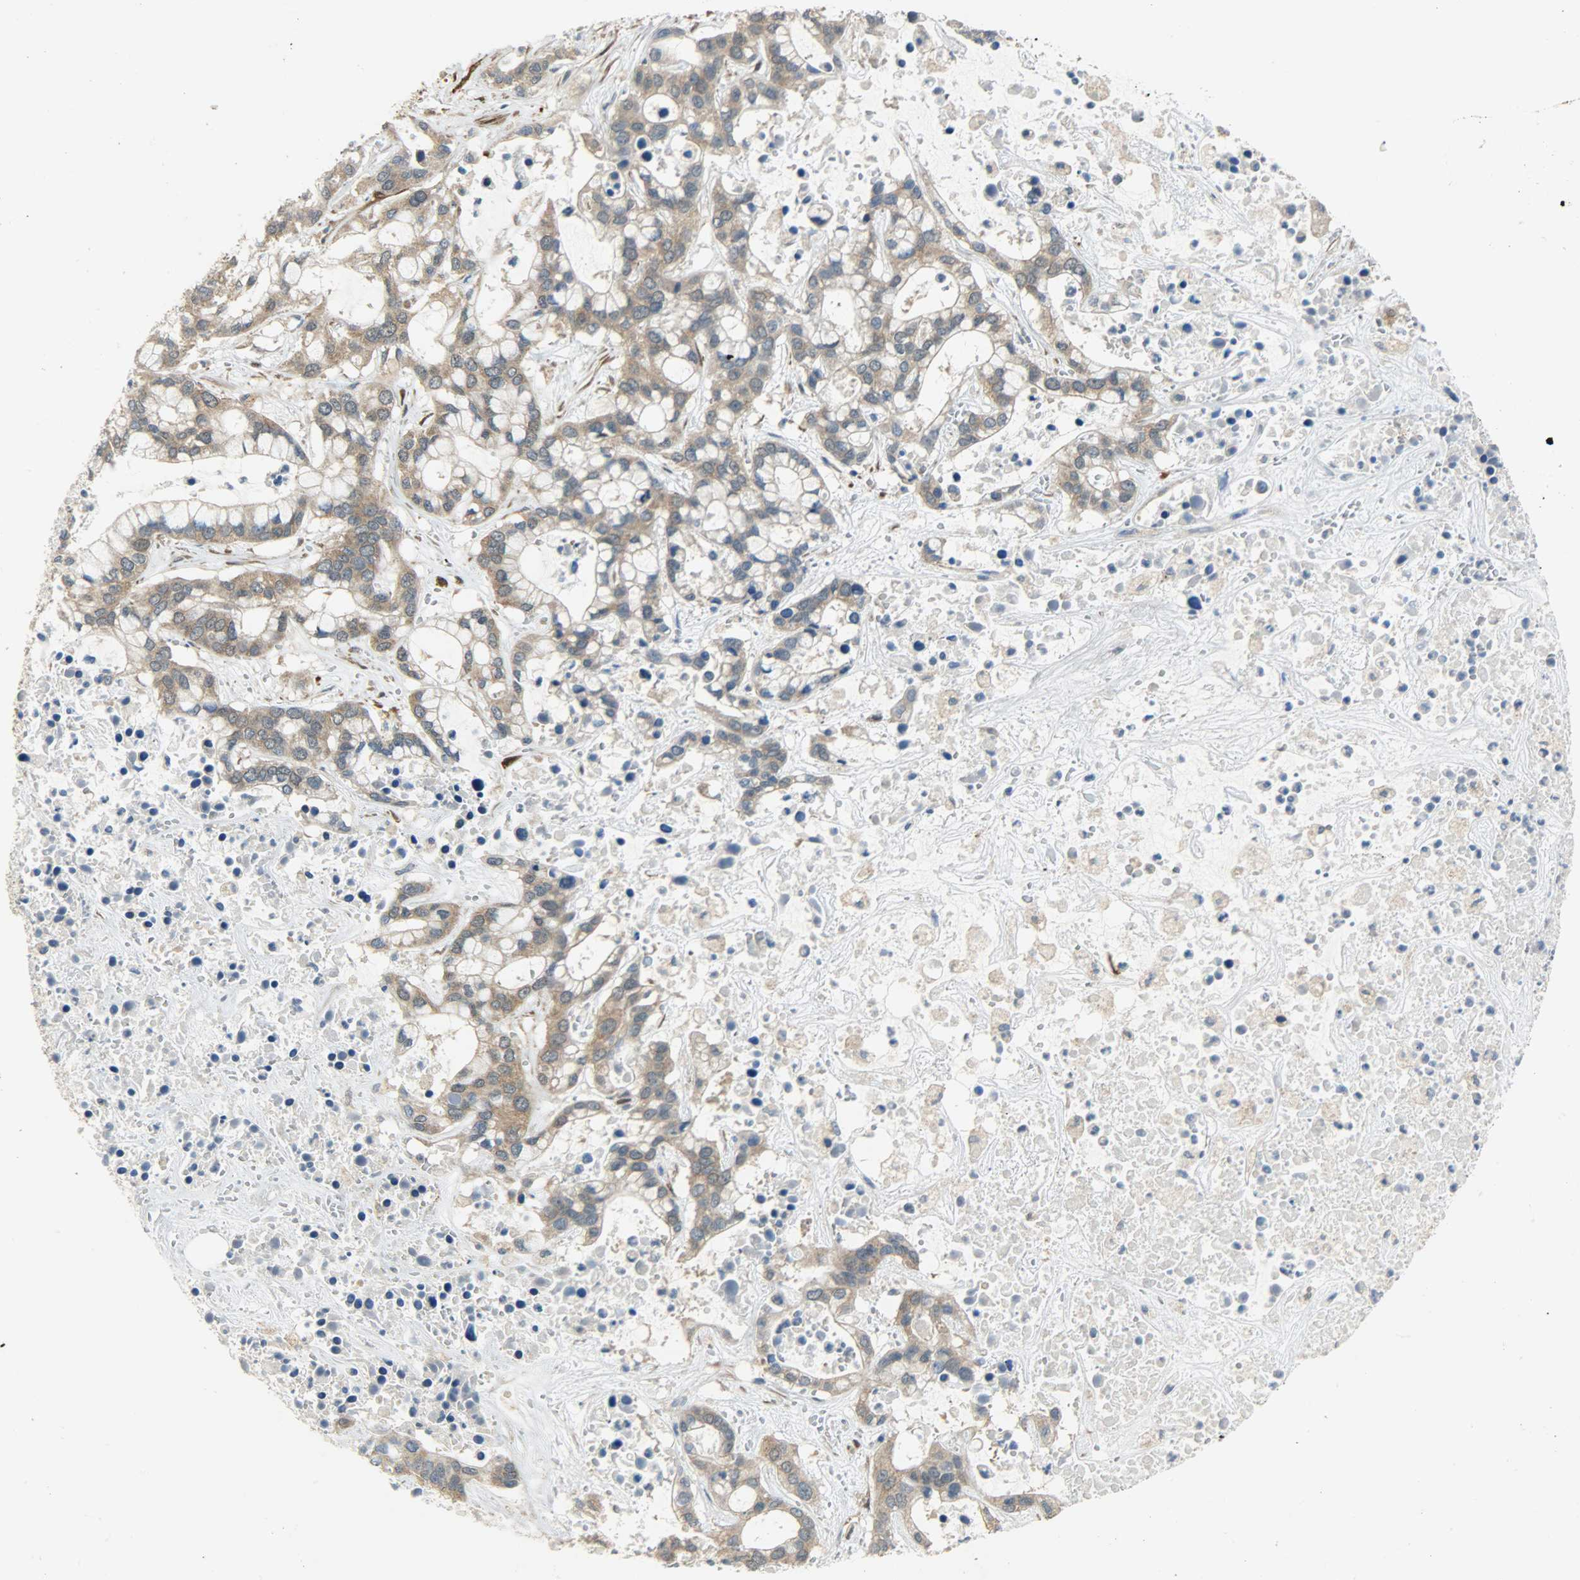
{"staining": {"intensity": "moderate", "quantity": ">75%", "location": "cytoplasmic/membranous"}, "tissue": "liver cancer", "cell_type": "Tumor cells", "image_type": "cancer", "snomed": [{"axis": "morphology", "description": "Cholangiocarcinoma"}, {"axis": "topography", "description": "Liver"}], "caption": "Brown immunohistochemical staining in liver cholangiocarcinoma reveals moderate cytoplasmic/membranous staining in about >75% of tumor cells. Using DAB (3,3'-diaminobenzidine) (brown) and hematoxylin (blue) stains, captured at high magnification using brightfield microscopy.", "gene": "C1orf198", "patient": {"sex": "female", "age": 65}}